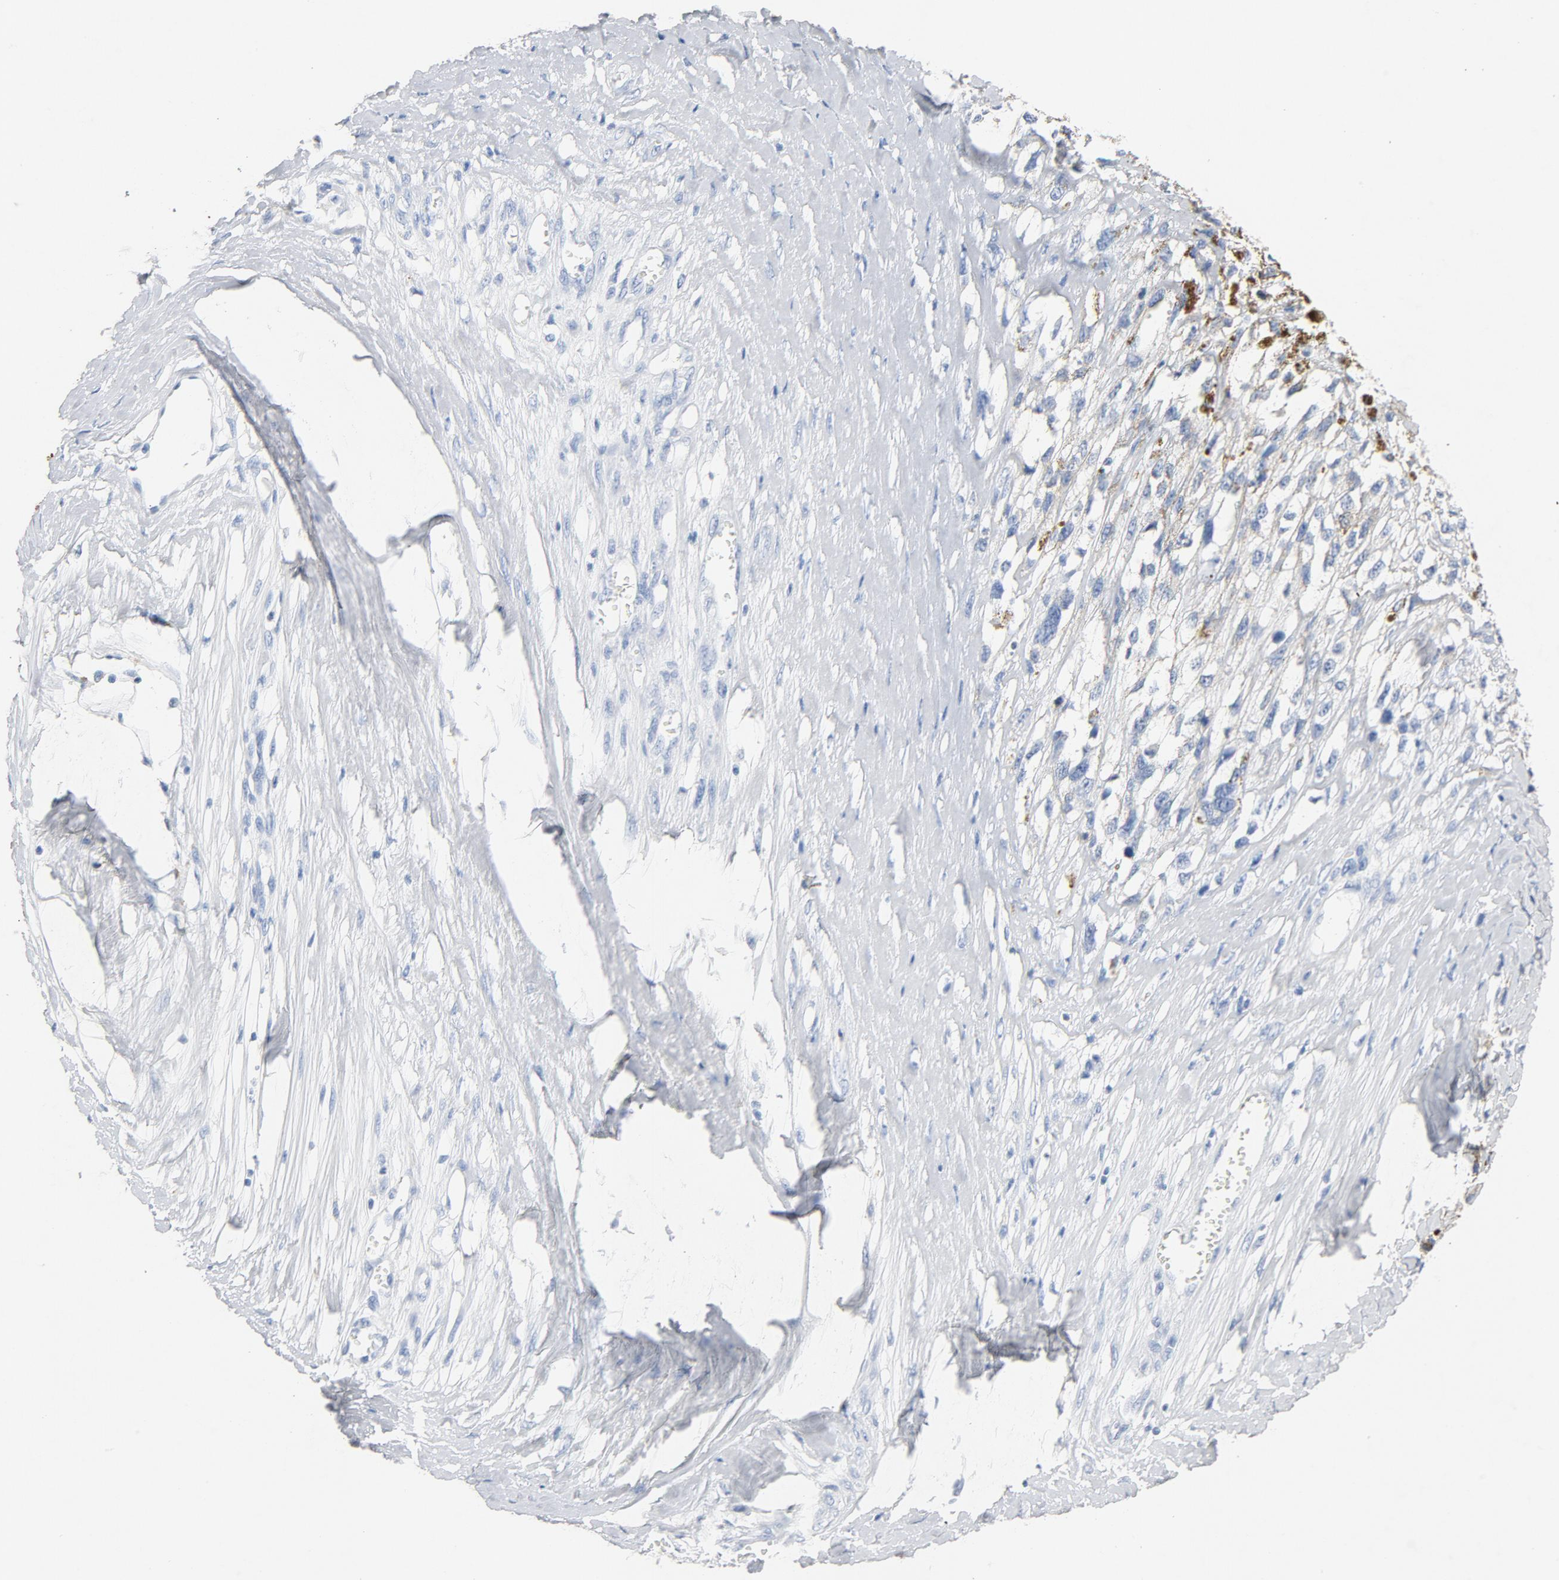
{"staining": {"intensity": "negative", "quantity": "none", "location": "none"}, "tissue": "melanoma", "cell_type": "Tumor cells", "image_type": "cancer", "snomed": [{"axis": "morphology", "description": "Malignant melanoma, Metastatic site"}, {"axis": "topography", "description": "Lymph node"}], "caption": "This is a image of immunohistochemistry (IHC) staining of malignant melanoma (metastatic site), which shows no staining in tumor cells. (Brightfield microscopy of DAB IHC at high magnification).", "gene": "PTPRB", "patient": {"sex": "male", "age": 59}}